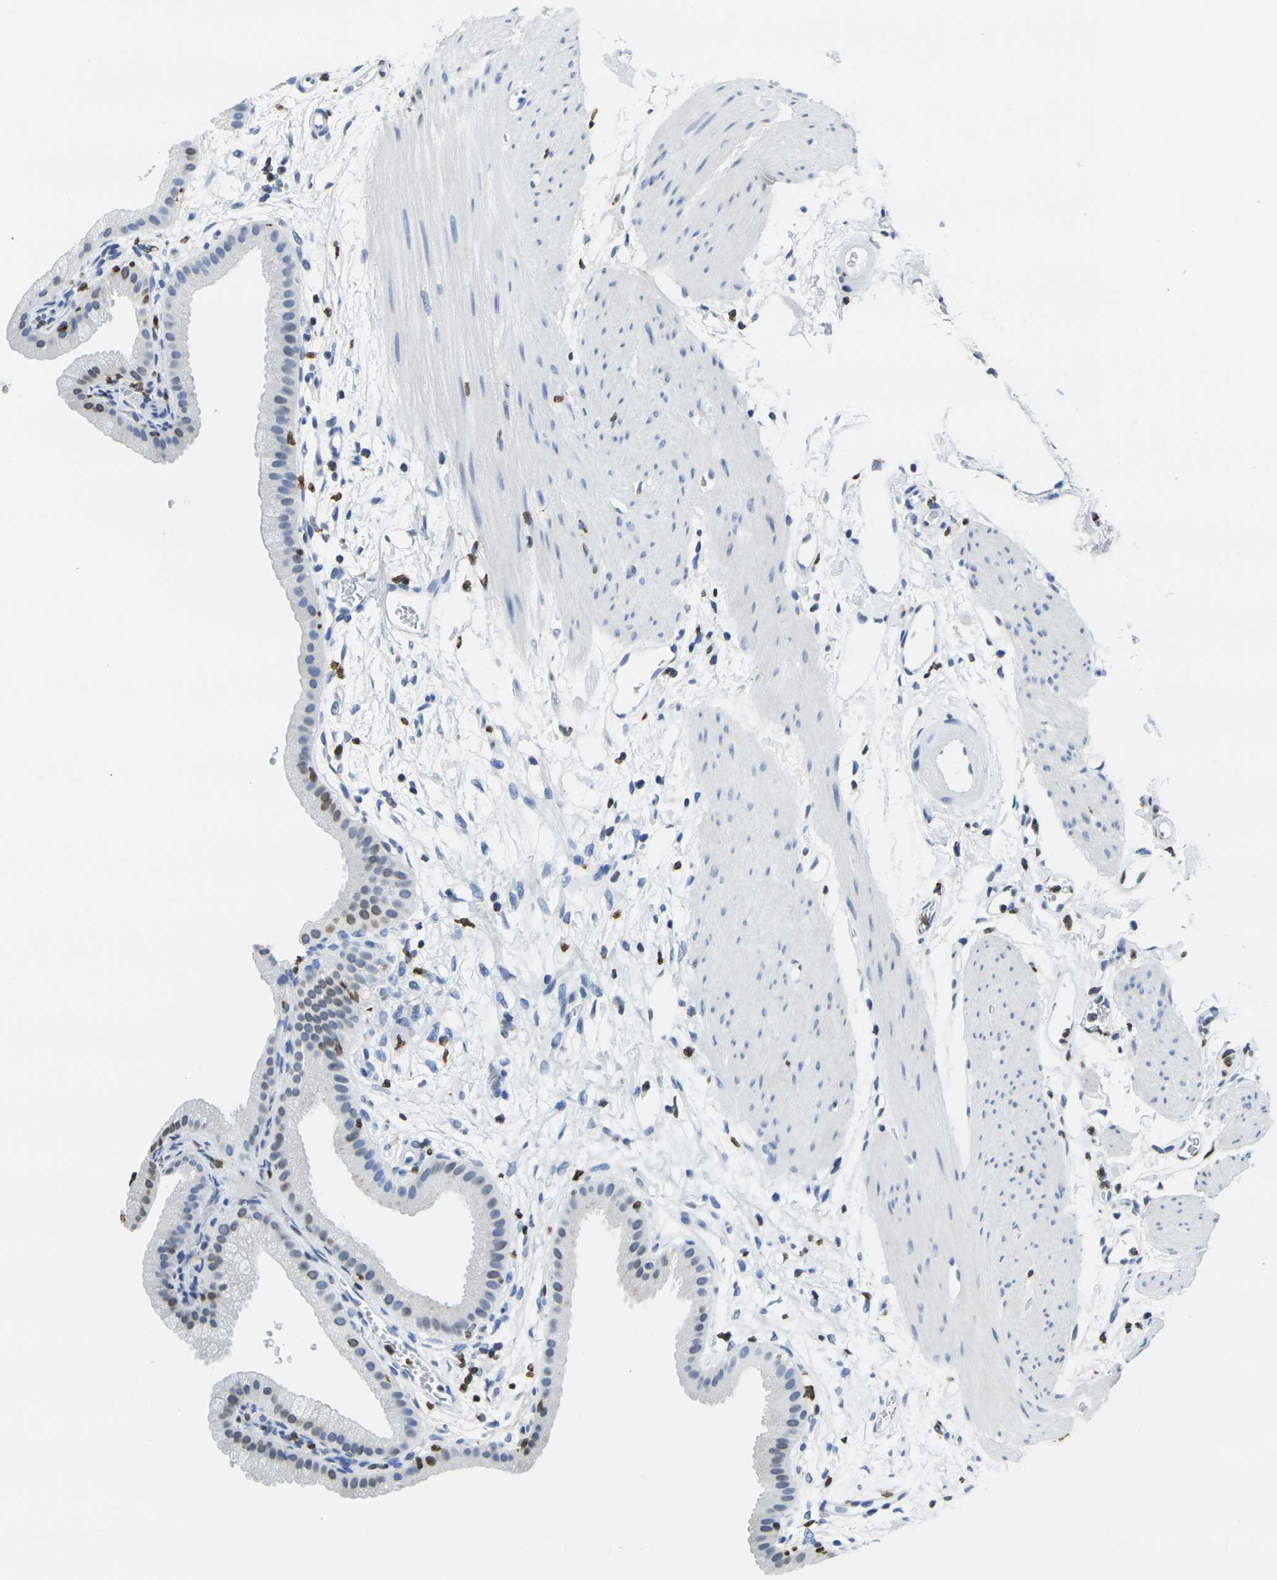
{"staining": {"intensity": "moderate", "quantity": "<25%", "location": "nuclear"}, "tissue": "gallbladder", "cell_type": "Glandular cells", "image_type": "normal", "snomed": [{"axis": "morphology", "description": "Normal tissue, NOS"}, {"axis": "topography", "description": "Gallbladder"}], "caption": "A histopathology image showing moderate nuclear positivity in about <25% of glandular cells in unremarkable gallbladder, as visualized by brown immunohistochemical staining.", "gene": "DRAXIN", "patient": {"sex": "female", "age": 64}}